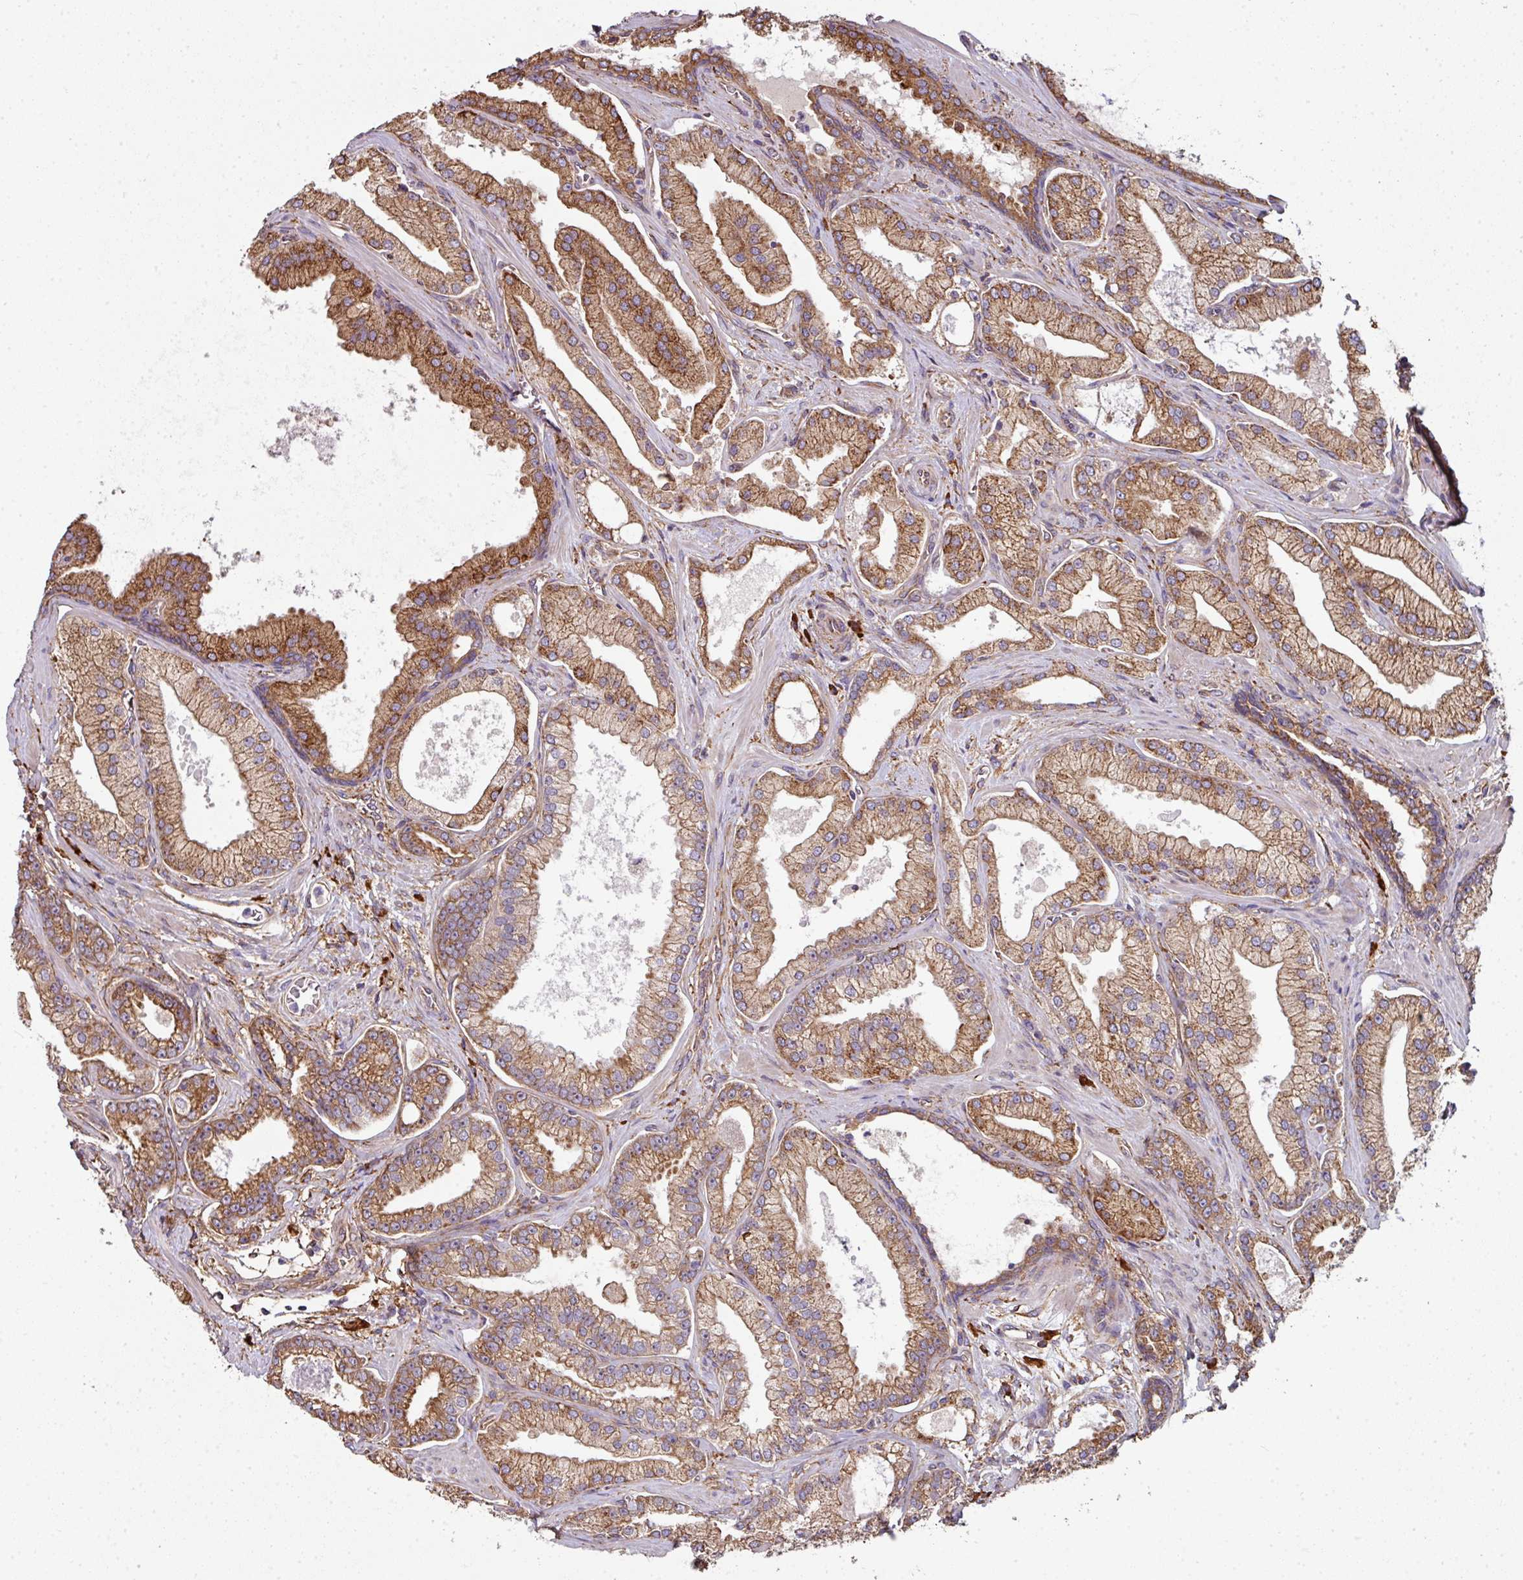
{"staining": {"intensity": "moderate", "quantity": ">75%", "location": "cytoplasmic/membranous"}, "tissue": "prostate cancer", "cell_type": "Tumor cells", "image_type": "cancer", "snomed": [{"axis": "morphology", "description": "Adenocarcinoma, High grade"}, {"axis": "topography", "description": "Prostate"}], "caption": "A histopathology image showing moderate cytoplasmic/membranous expression in about >75% of tumor cells in prostate cancer, as visualized by brown immunohistochemical staining.", "gene": "FAT4", "patient": {"sex": "male", "age": 68}}